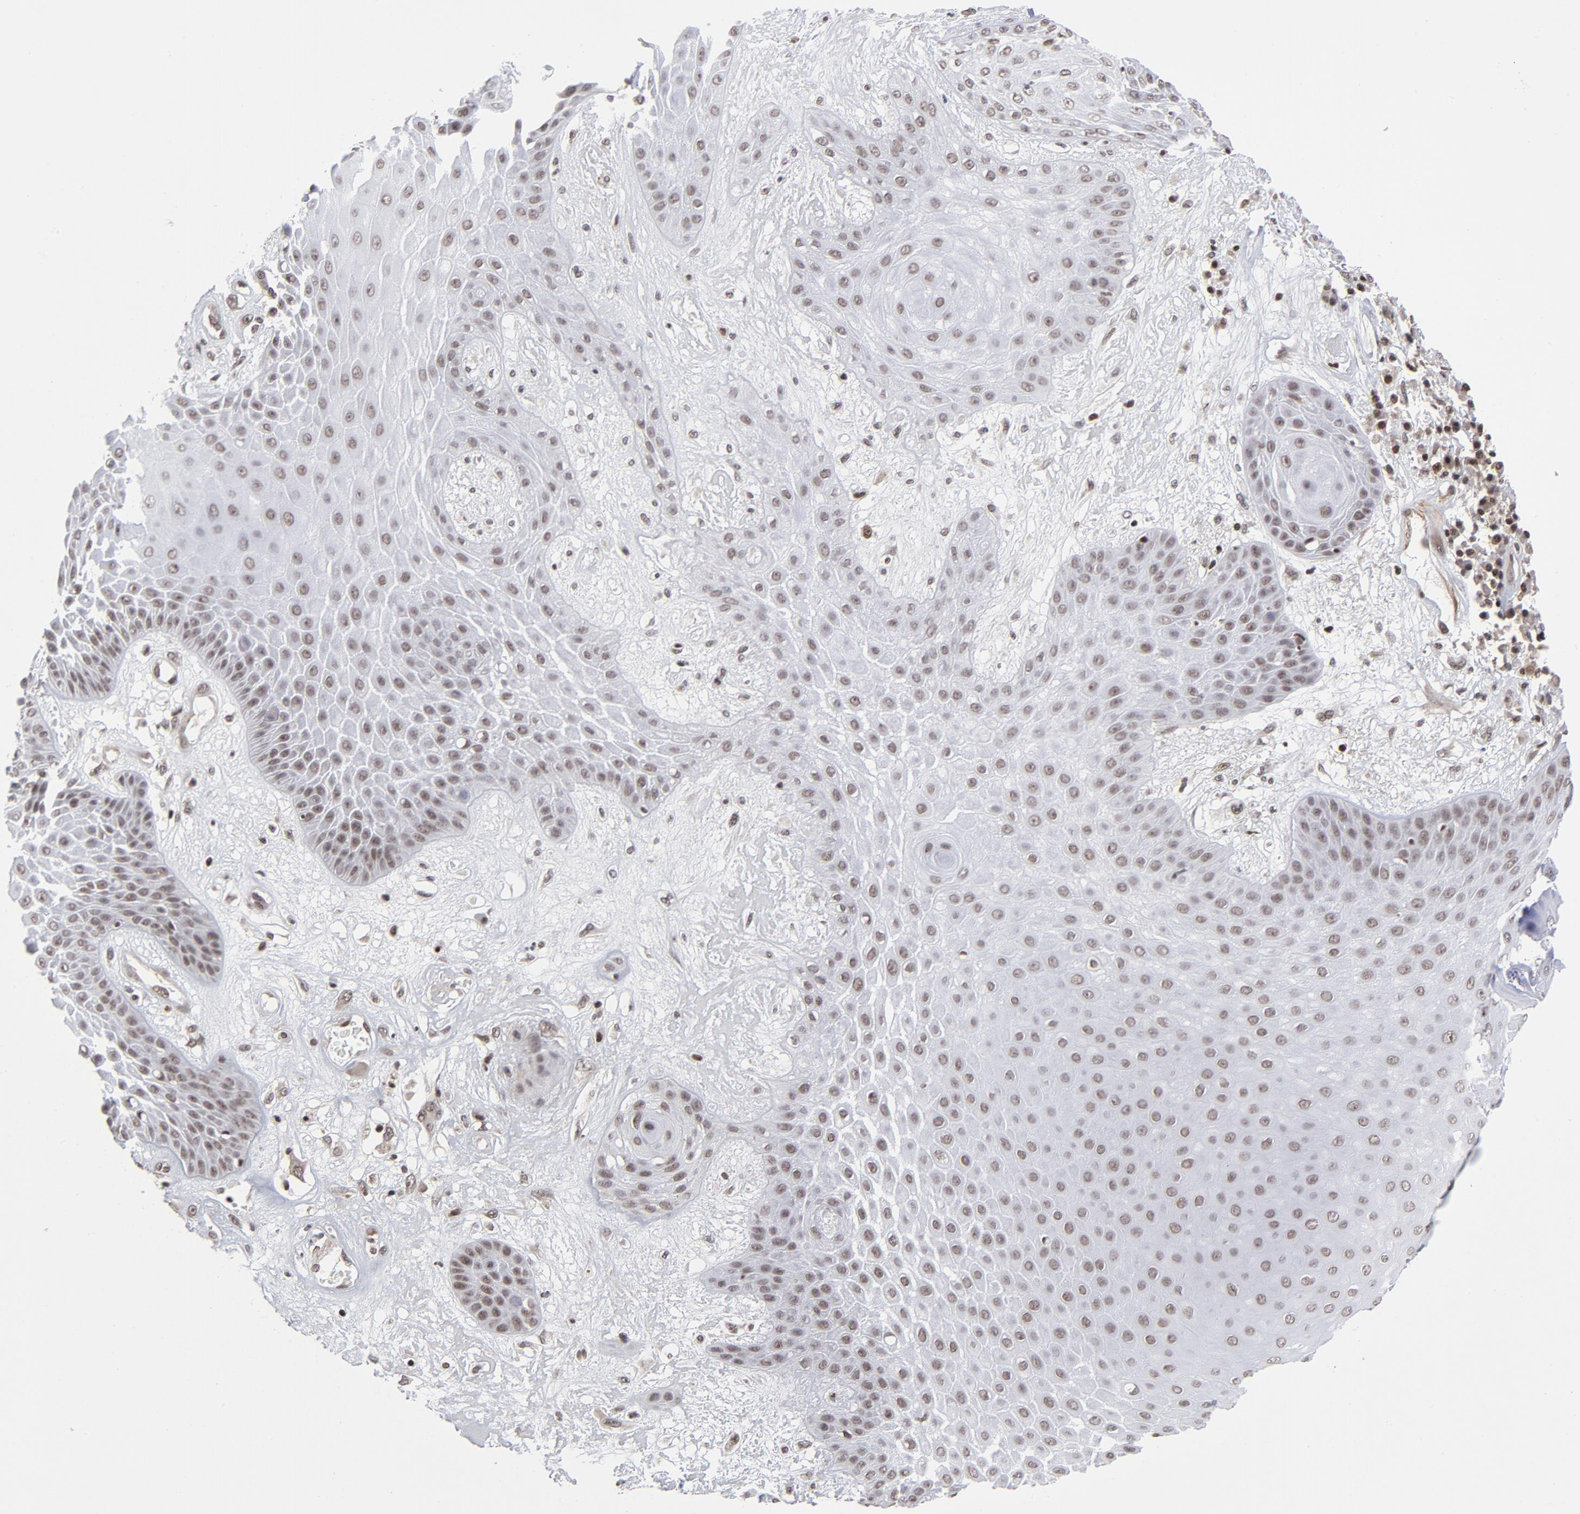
{"staining": {"intensity": "moderate", "quantity": ">75%", "location": "nuclear"}, "tissue": "skin cancer", "cell_type": "Tumor cells", "image_type": "cancer", "snomed": [{"axis": "morphology", "description": "Squamous cell carcinoma, NOS"}, {"axis": "topography", "description": "Skin"}], "caption": "Human squamous cell carcinoma (skin) stained for a protein (brown) exhibits moderate nuclear positive positivity in about >75% of tumor cells.", "gene": "CTCF", "patient": {"sex": "male", "age": 65}}